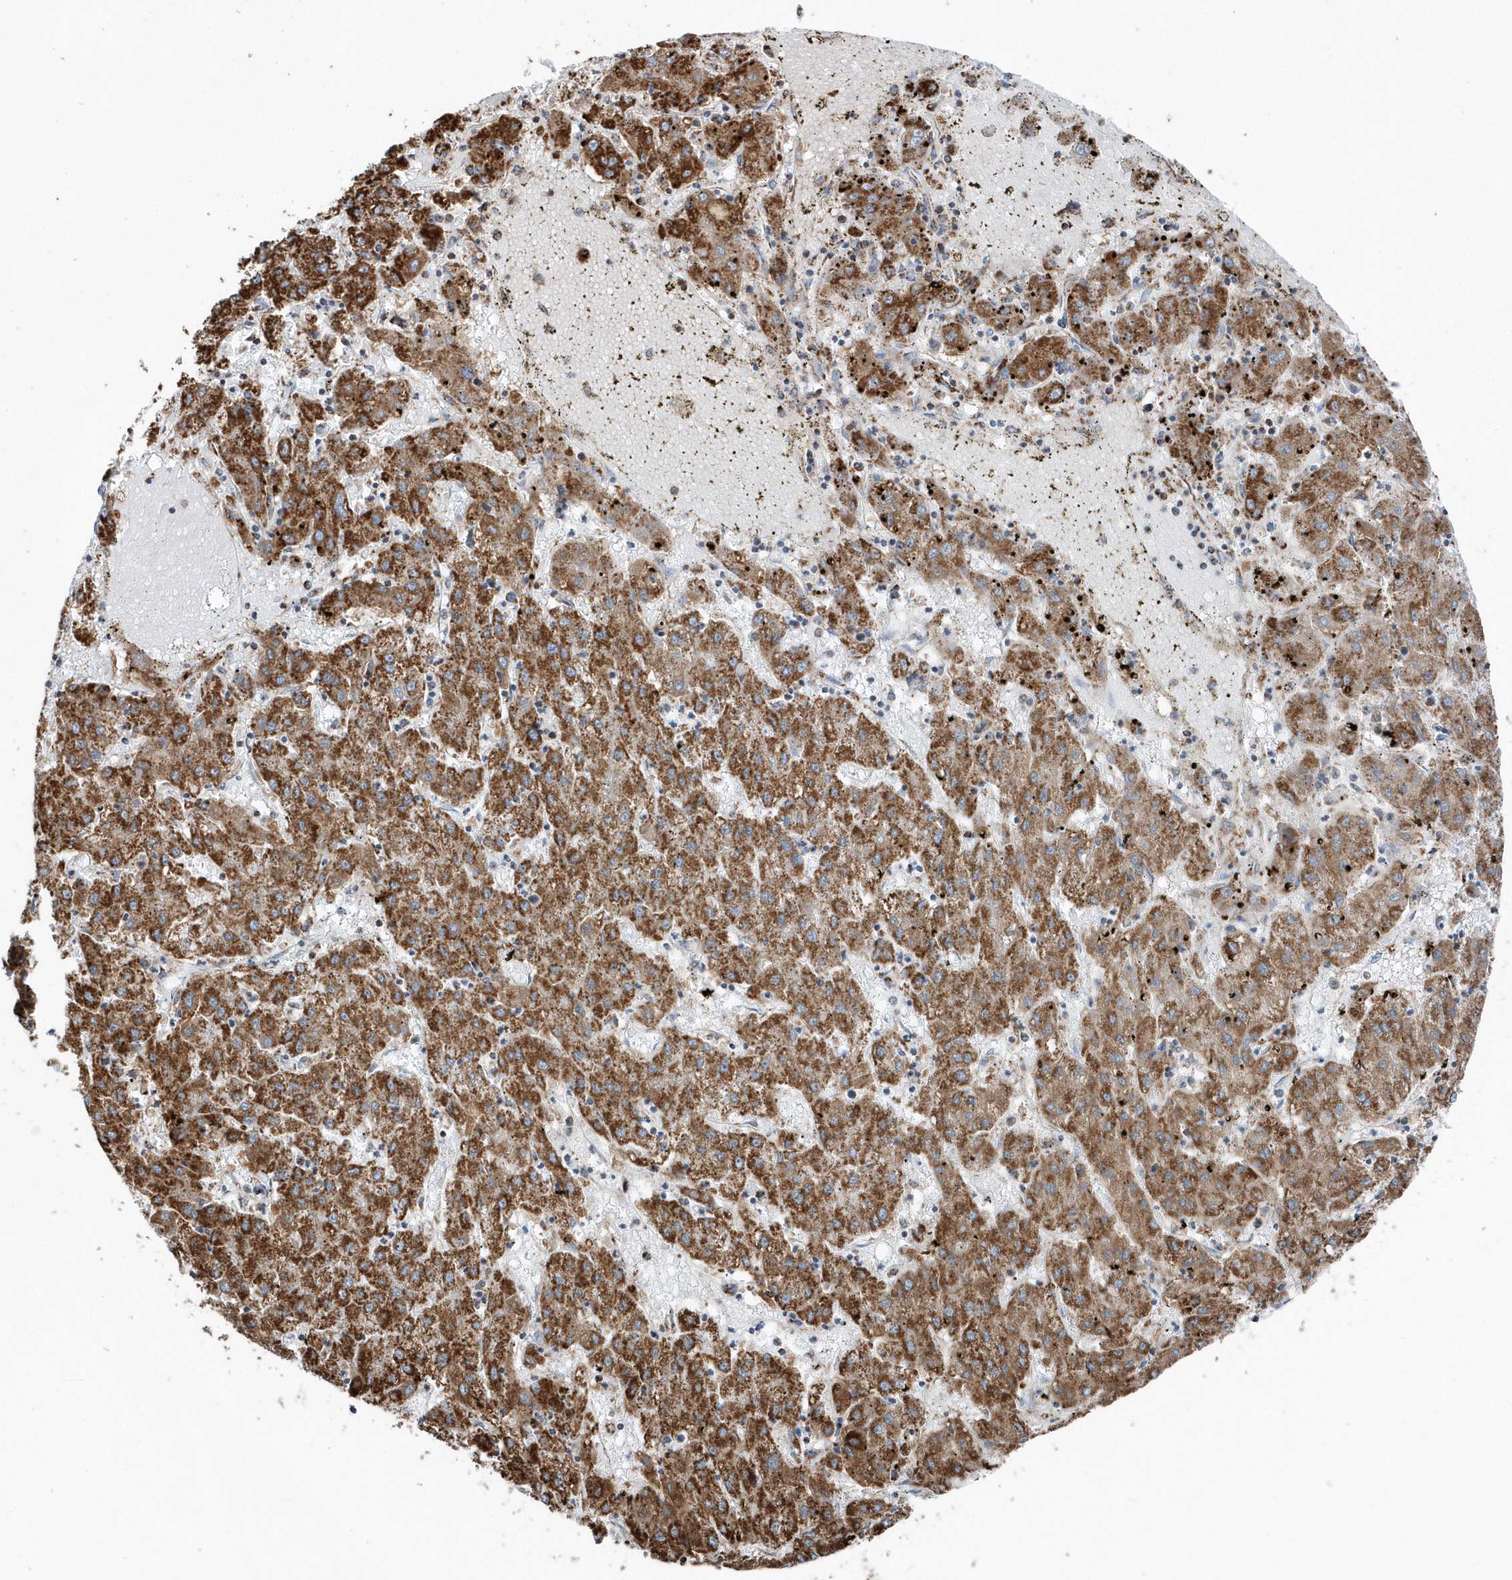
{"staining": {"intensity": "strong", "quantity": ">75%", "location": "cytoplasmic/membranous"}, "tissue": "liver cancer", "cell_type": "Tumor cells", "image_type": "cancer", "snomed": [{"axis": "morphology", "description": "Carcinoma, Hepatocellular, NOS"}, {"axis": "topography", "description": "Liver"}], "caption": "High-magnification brightfield microscopy of liver cancer stained with DAB (3,3'-diaminobenzidine) (brown) and counterstained with hematoxylin (blue). tumor cells exhibit strong cytoplasmic/membranous positivity is seen in approximately>75% of cells. (Brightfield microscopy of DAB IHC at high magnification).", "gene": "TMCO6", "patient": {"sex": "male", "age": 72}}